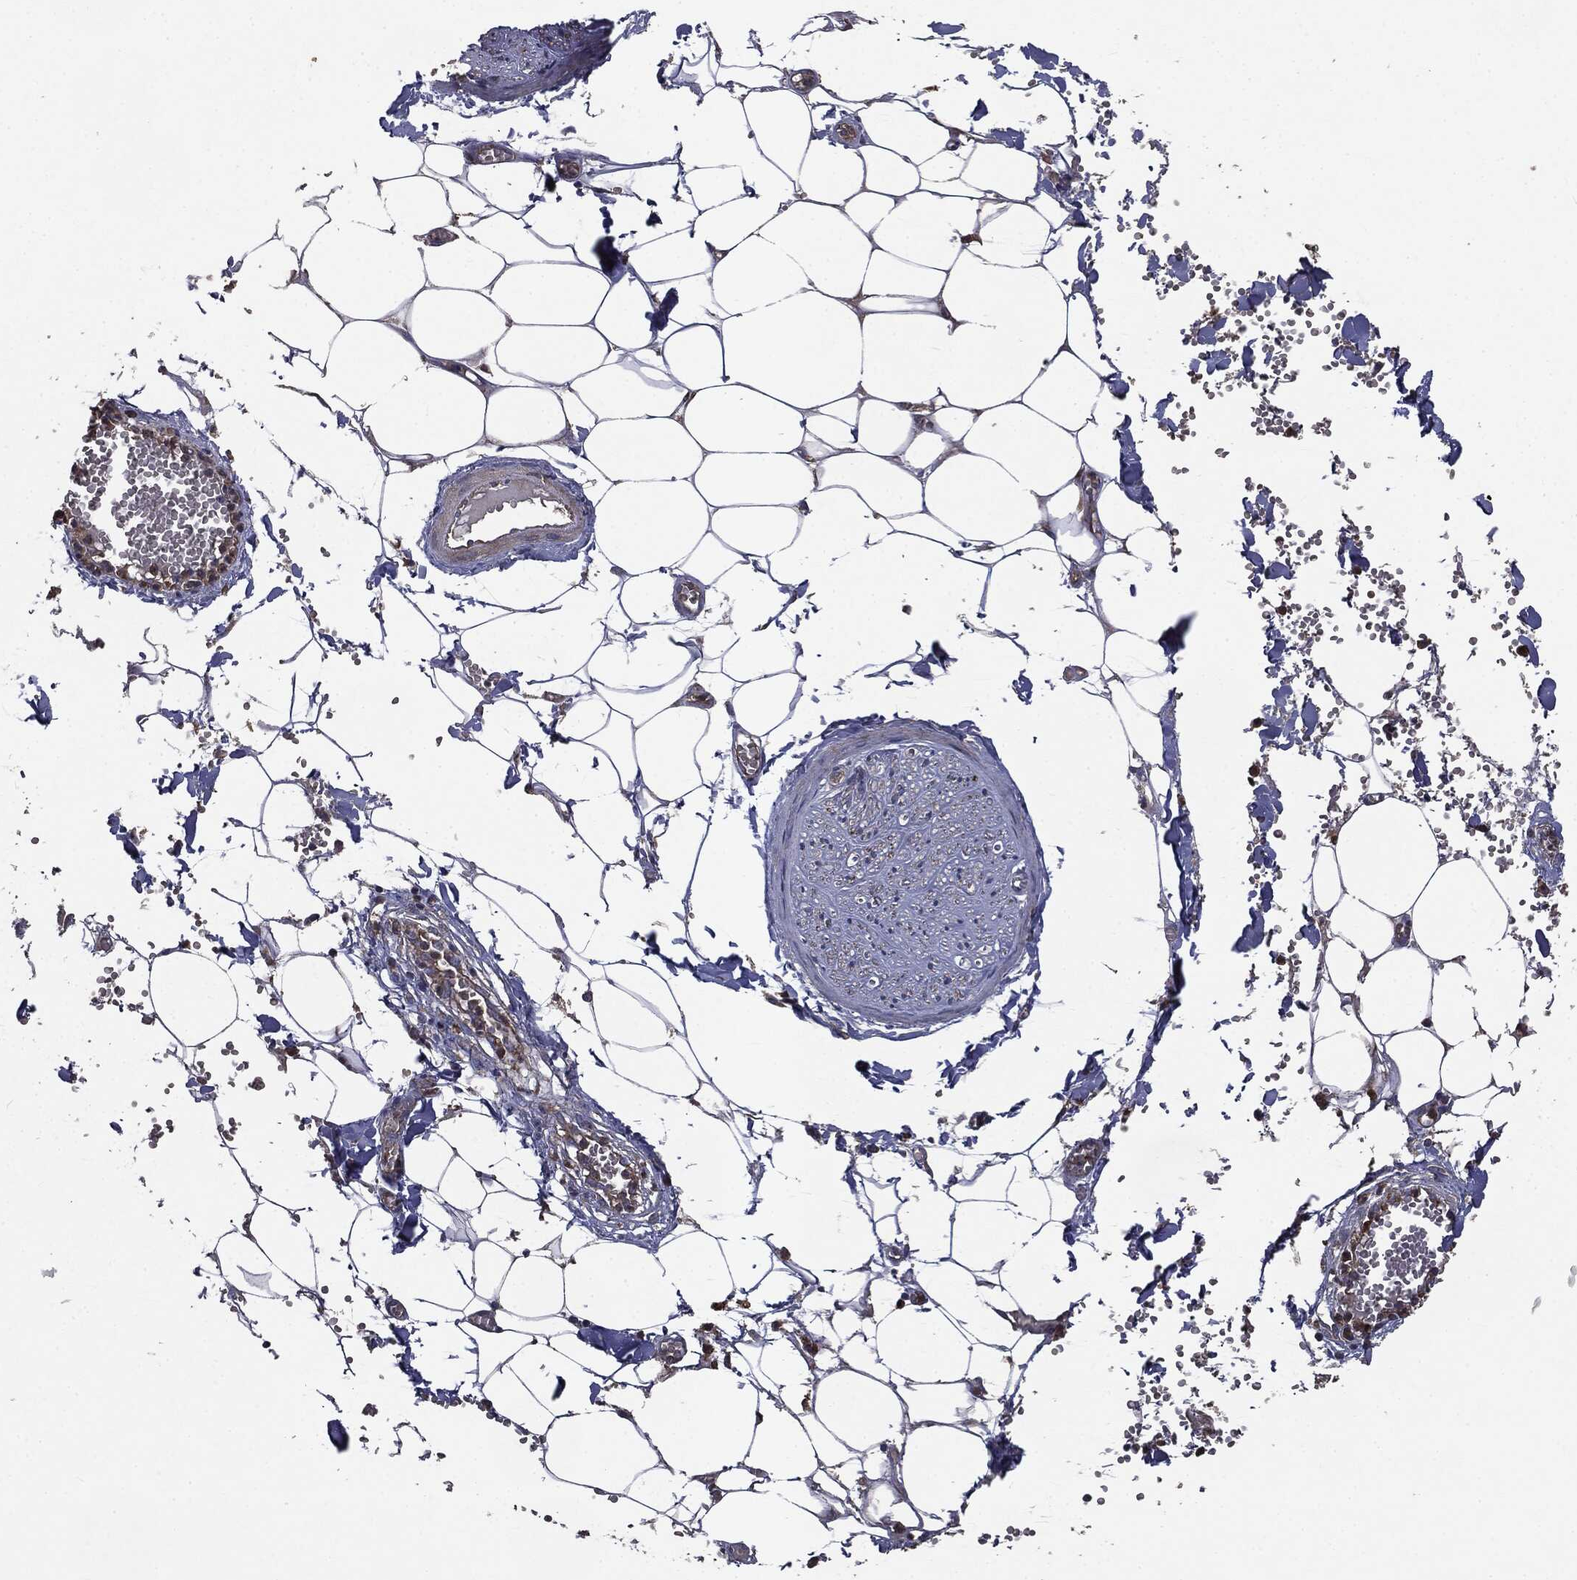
{"staining": {"intensity": "negative", "quantity": "none", "location": "none"}, "tissue": "adipose tissue", "cell_type": "Adipocytes", "image_type": "normal", "snomed": [{"axis": "morphology", "description": "Normal tissue, NOS"}, {"axis": "morphology", "description": "Squamous cell carcinoma, NOS"}, {"axis": "topography", "description": "Cartilage tissue"}, {"axis": "topography", "description": "Lung"}], "caption": "DAB (3,3'-diaminobenzidine) immunohistochemical staining of benign adipose tissue demonstrates no significant positivity in adipocytes. The staining is performed using DAB brown chromogen with nuclei counter-stained in using hematoxylin.", "gene": "MAPK6", "patient": {"sex": "male", "age": 66}}